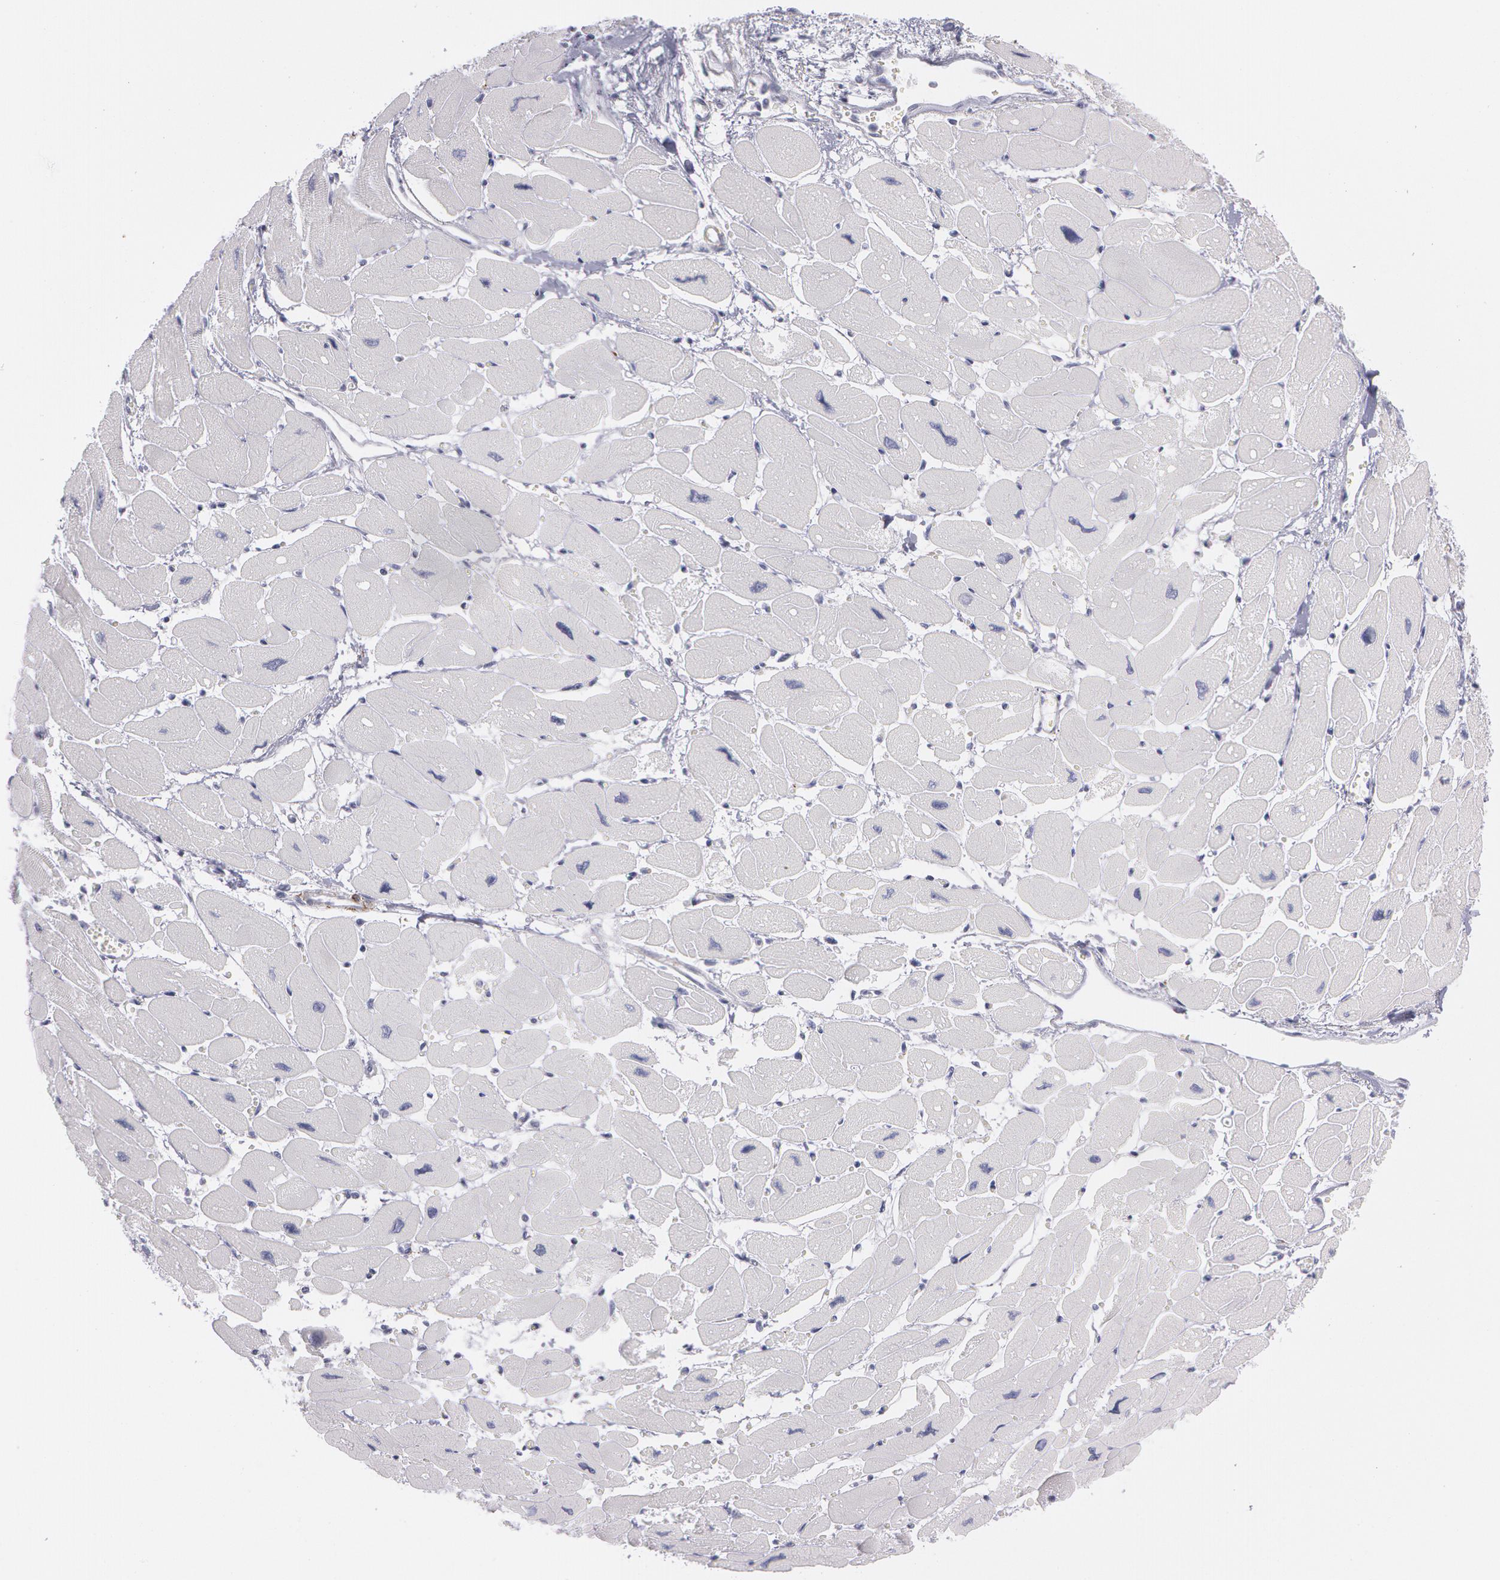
{"staining": {"intensity": "negative", "quantity": "none", "location": "none"}, "tissue": "heart muscle", "cell_type": "Cardiomyocytes", "image_type": "normal", "snomed": [{"axis": "morphology", "description": "Normal tissue, NOS"}, {"axis": "topography", "description": "Heart"}], "caption": "This image is of normal heart muscle stained with IHC to label a protein in brown with the nuclei are counter-stained blue. There is no expression in cardiomyocytes.", "gene": "SNCG", "patient": {"sex": "female", "age": 54}}